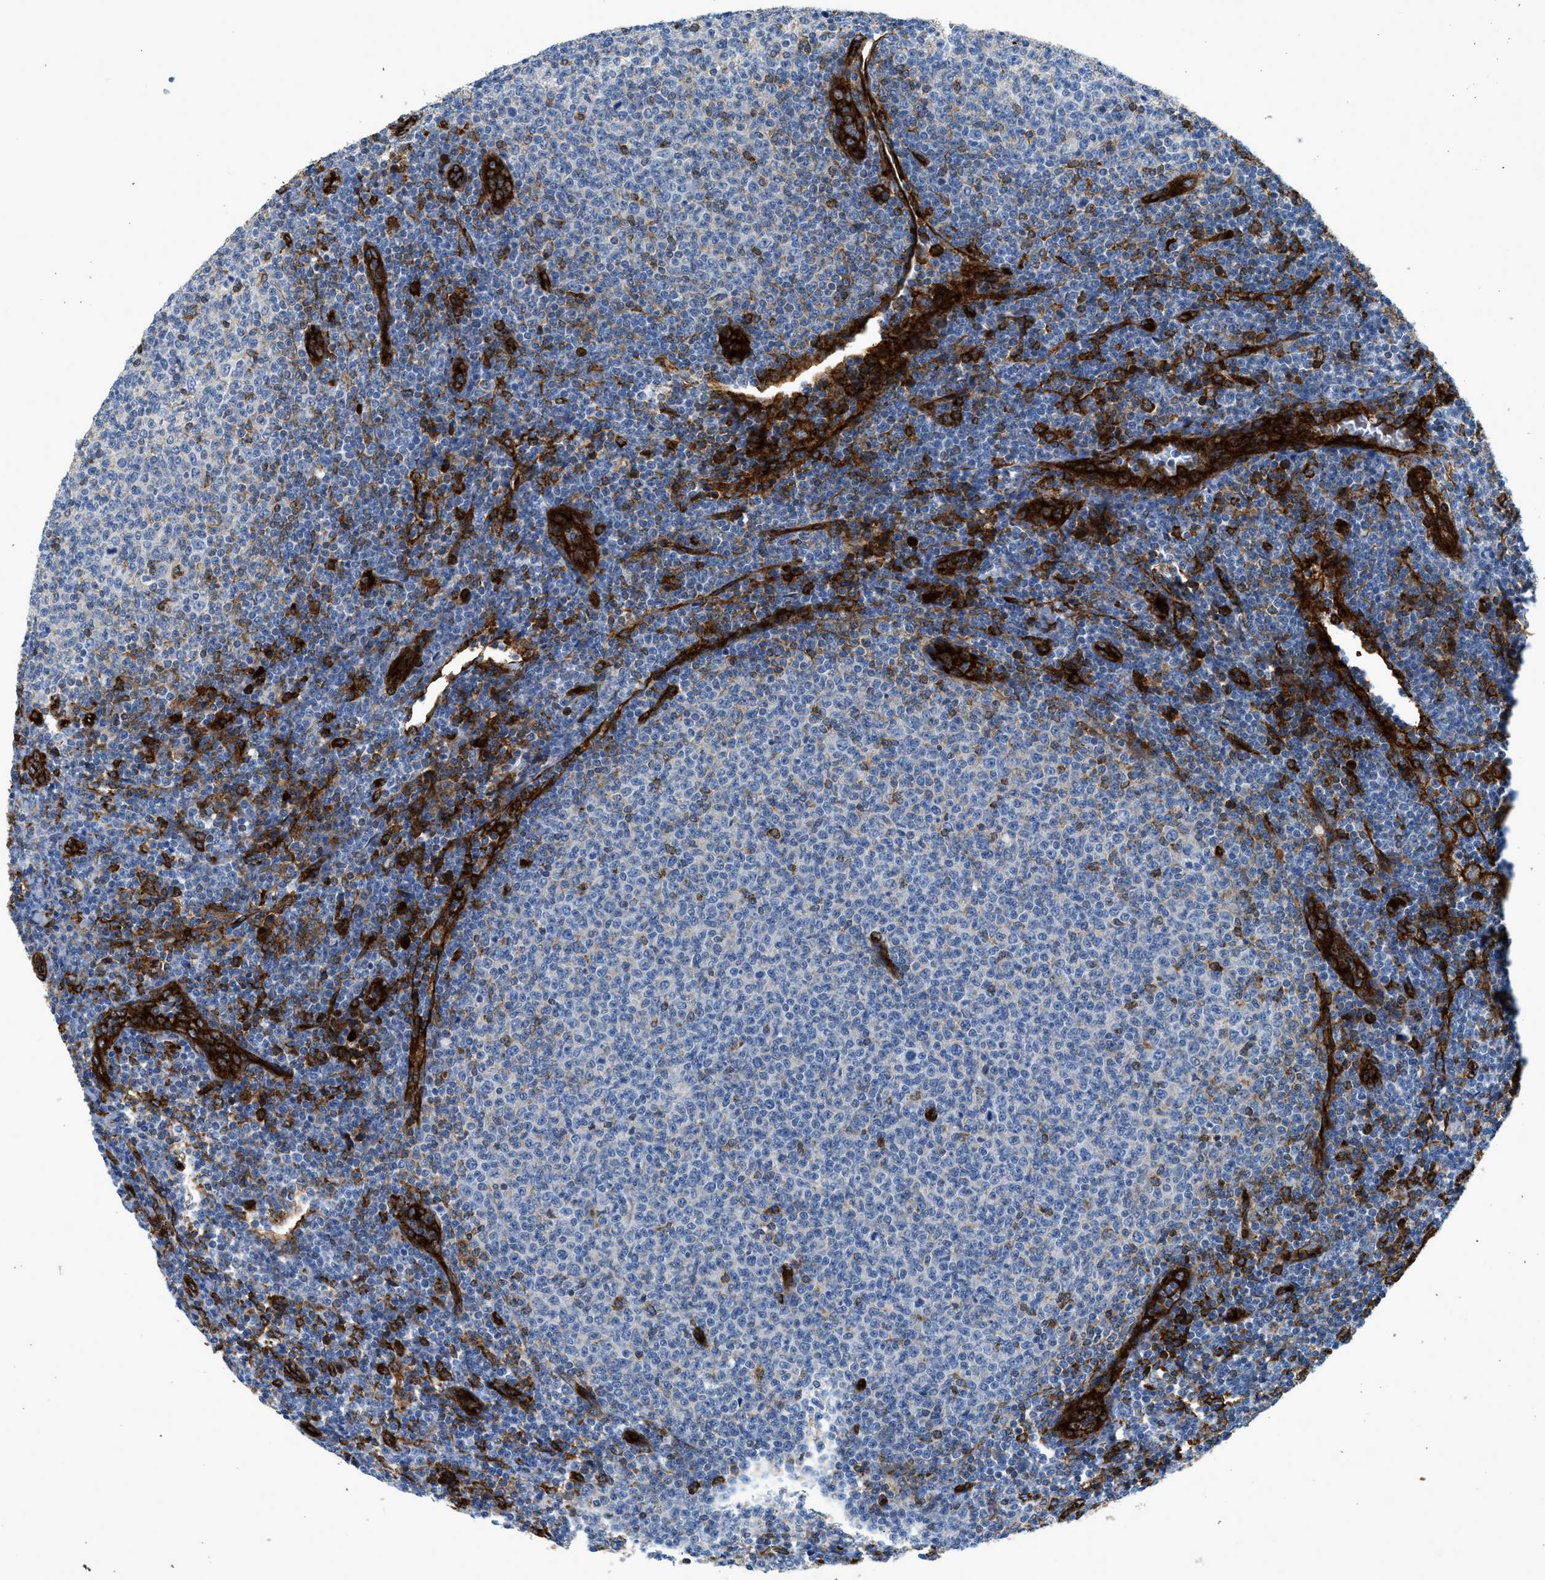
{"staining": {"intensity": "negative", "quantity": "none", "location": "none"}, "tissue": "lymphoma", "cell_type": "Tumor cells", "image_type": "cancer", "snomed": [{"axis": "morphology", "description": "Malignant lymphoma, non-Hodgkin's type, Low grade"}, {"axis": "topography", "description": "Lymph node"}], "caption": "The immunohistochemistry histopathology image has no significant staining in tumor cells of malignant lymphoma, non-Hodgkin's type (low-grade) tissue.", "gene": "HIP1", "patient": {"sex": "male", "age": 66}}